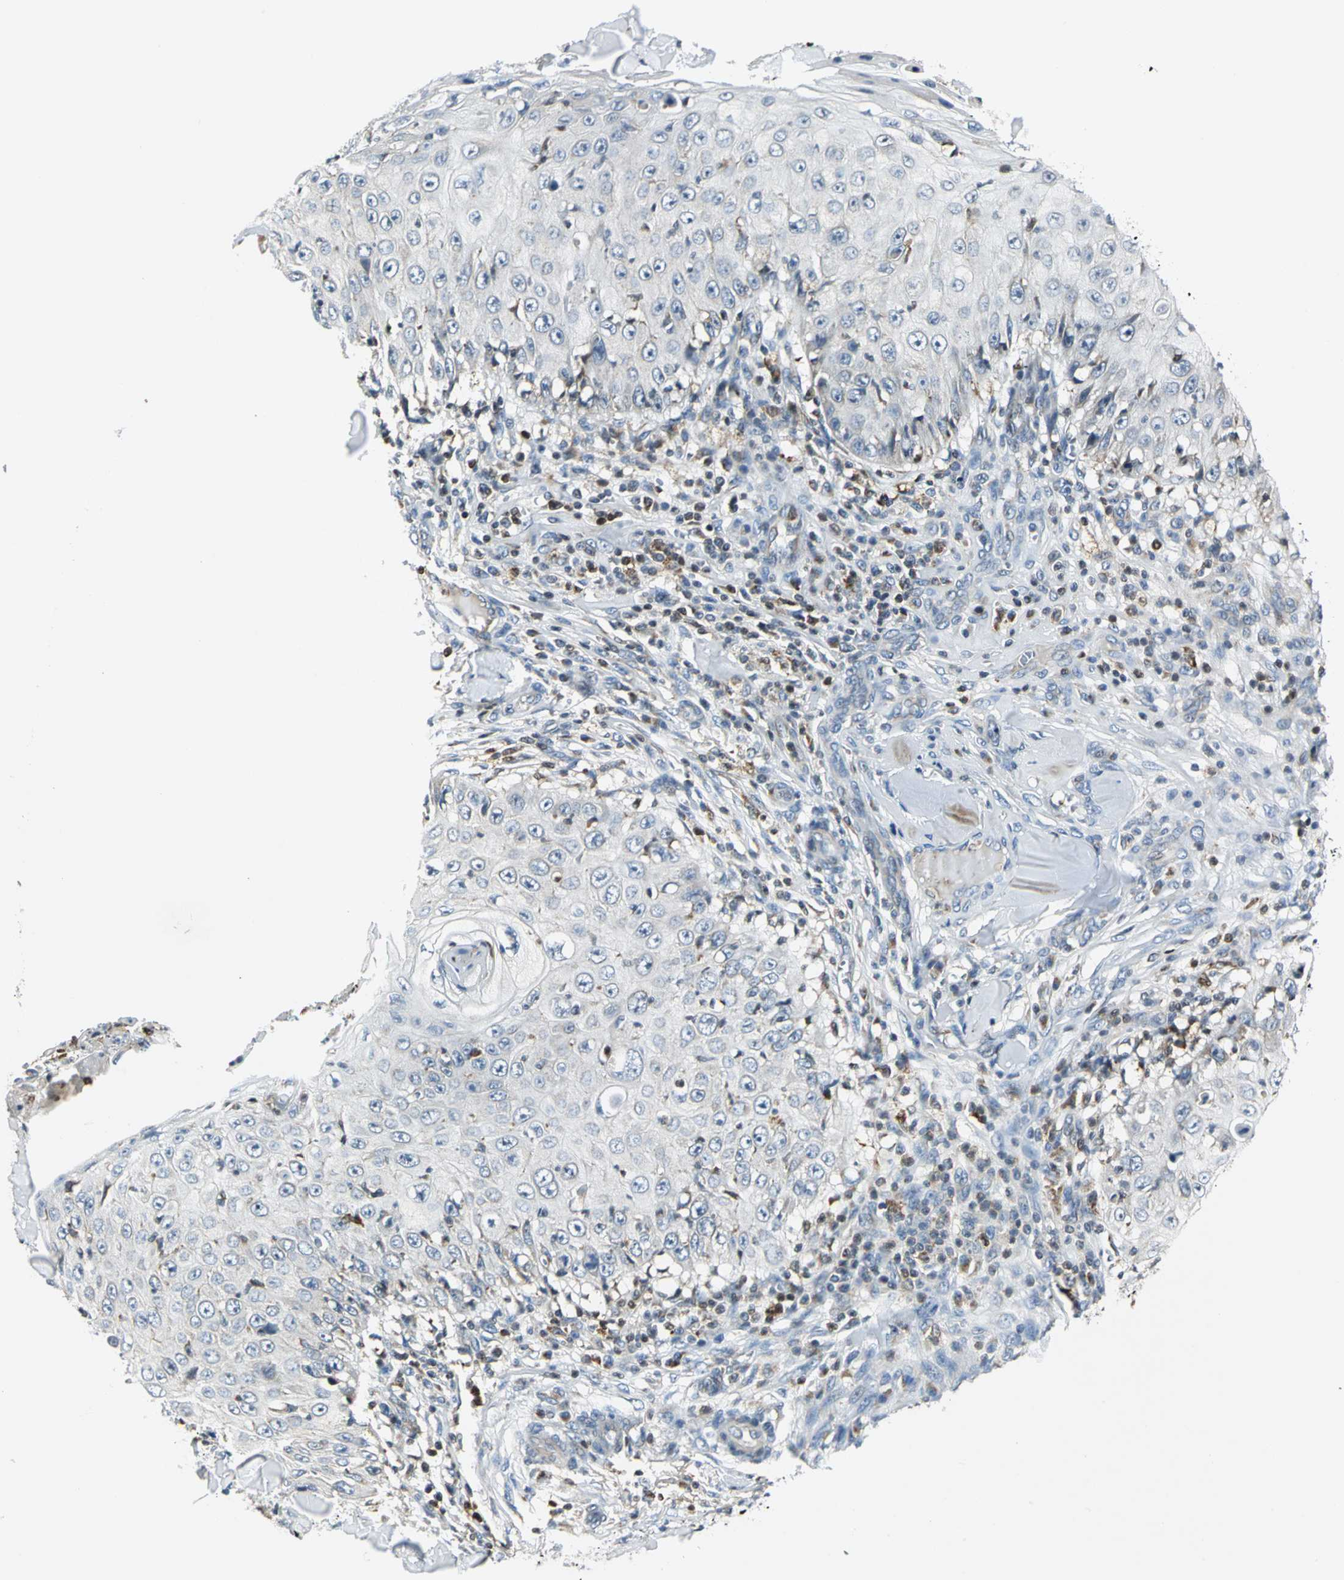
{"staining": {"intensity": "negative", "quantity": "none", "location": "none"}, "tissue": "skin cancer", "cell_type": "Tumor cells", "image_type": "cancer", "snomed": [{"axis": "morphology", "description": "Squamous cell carcinoma, NOS"}, {"axis": "topography", "description": "Skin"}], "caption": "DAB immunohistochemical staining of skin squamous cell carcinoma shows no significant expression in tumor cells.", "gene": "USP40", "patient": {"sex": "male", "age": 86}}